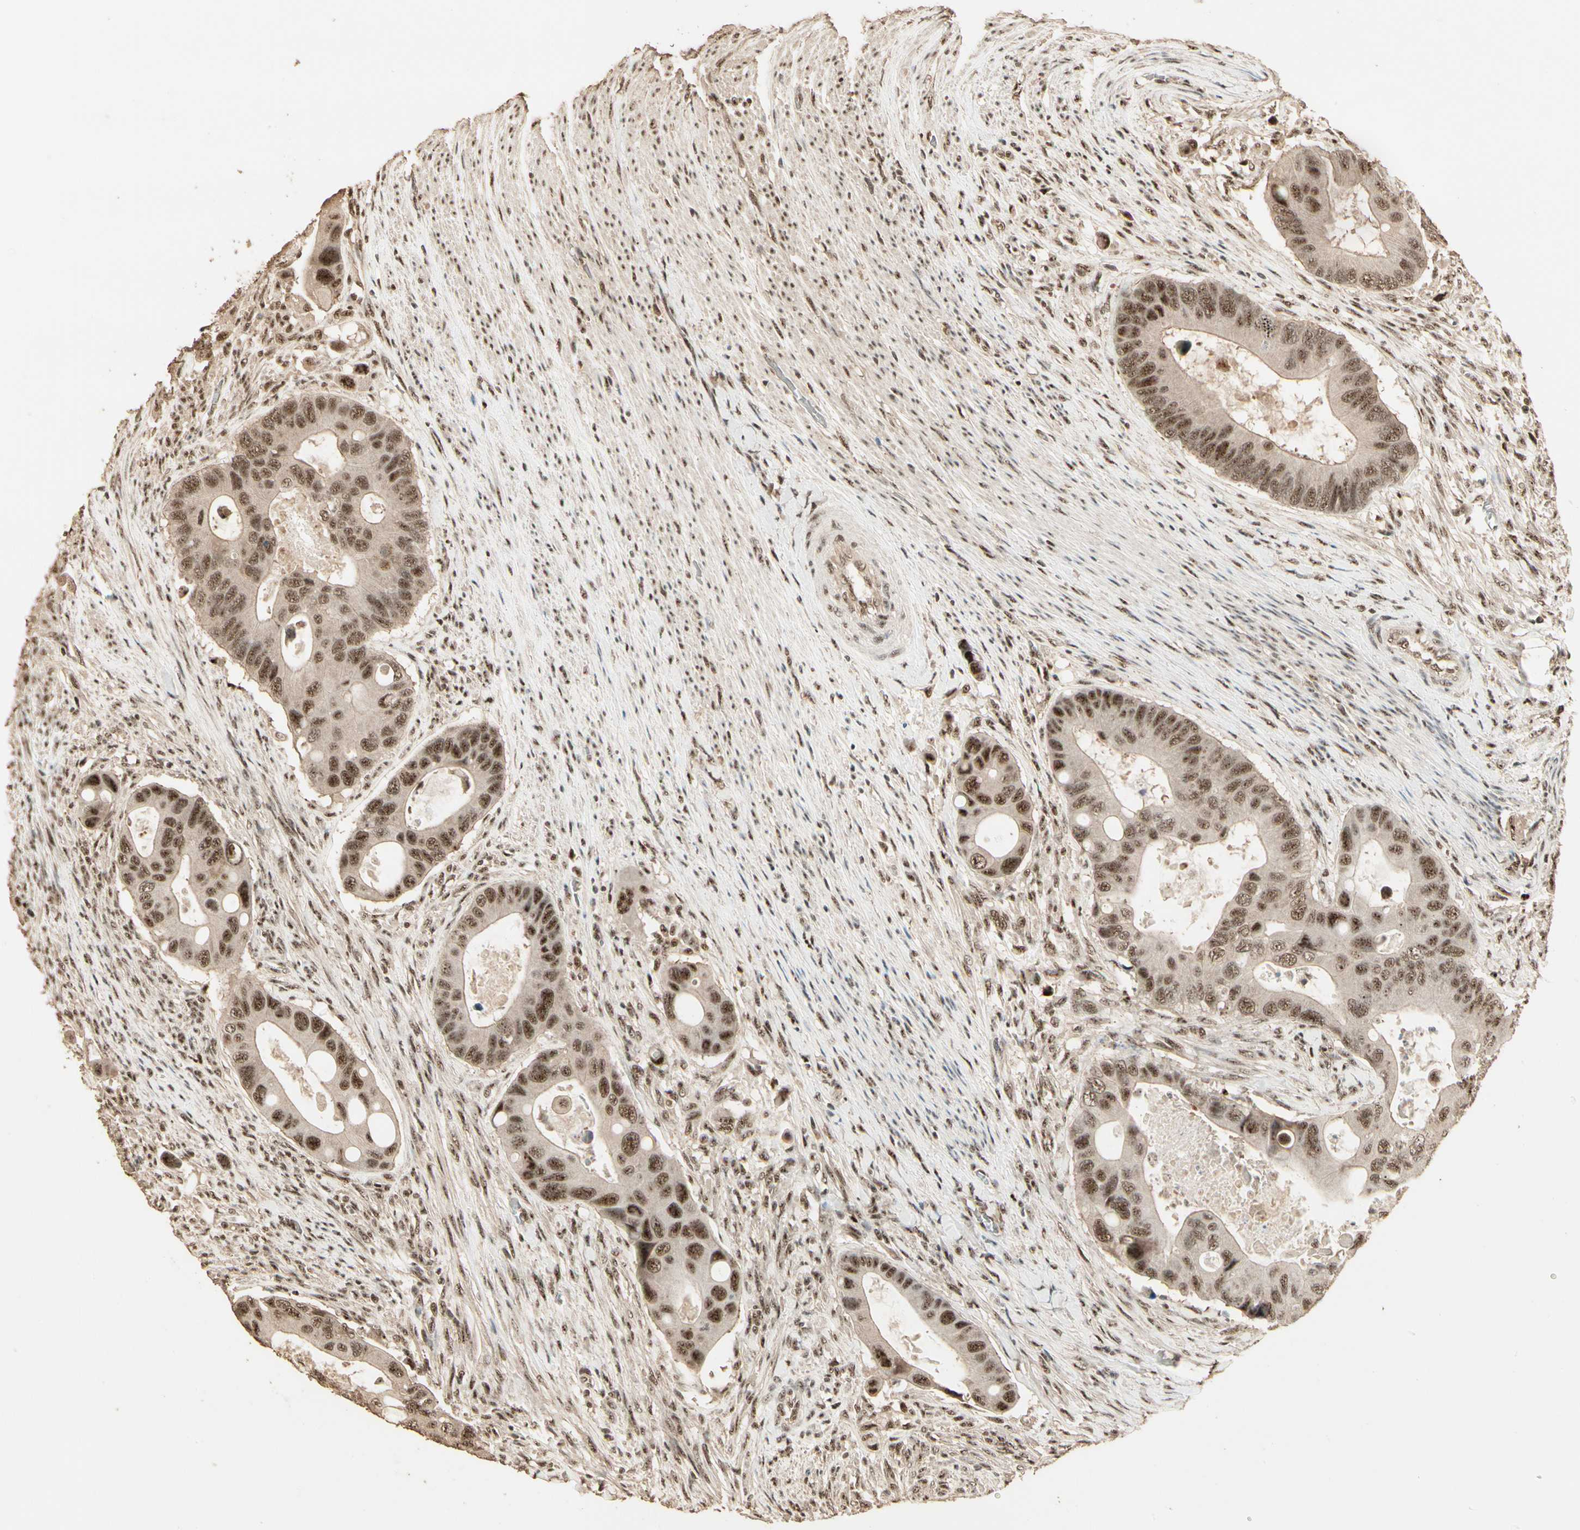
{"staining": {"intensity": "moderate", "quantity": ">75%", "location": "cytoplasmic/membranous,nuclear"}, "tissue": "colorectal cancer", "cell_type": "Tumor cells", "image_type": "cancer", "snomed": [{"axis": "morphology", "description": "Adenocarcinoma, NOS"}, {"axis": "topography", "description": "Rectum"}], "caption": "This image shows IHC staining of adenocarcinoma (colorectal), with medium moderate cytoplasmic/membranous and nuclear expression in approximately >75% of tumor cells.", "gene": "RBM25", "patient": {"sex": "female", "age": 57}}